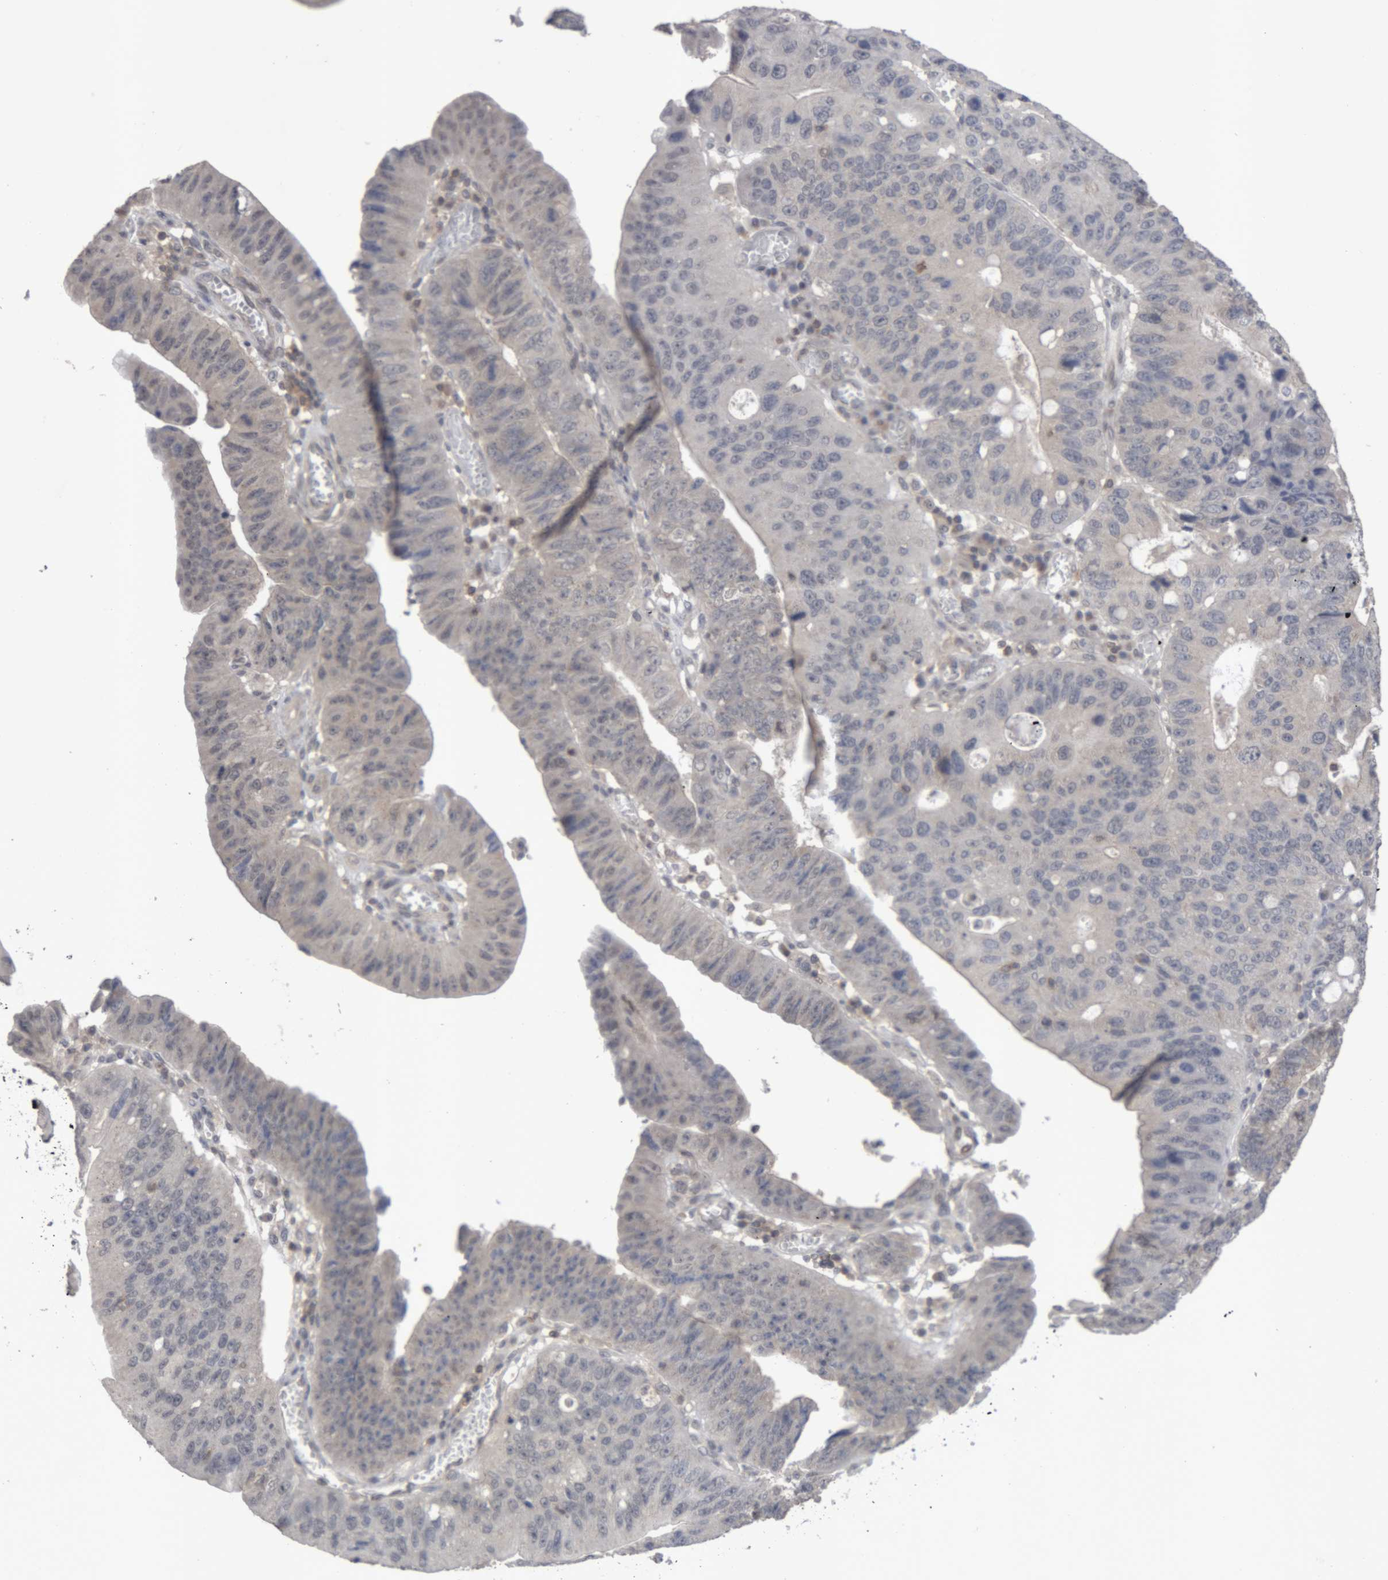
{"staining": {"intensity": "negative", "quantity": "none", "location": "none"}, "tissue": "stomach cancer", "cell_type": "Tumor cells", "image_type": "cancer", "snomed": [{"axis": "morphology", "description": "Adenocarcinoma, NOS"}, {"axis": "topography", "description": "Stomach"}], "caption": "The micrograph exhibits no staining of tumor cells in stomach cancer (adenocarcinoma).", "gene": "NFATC2", "patient": {"sex": "male", "age": 59}}